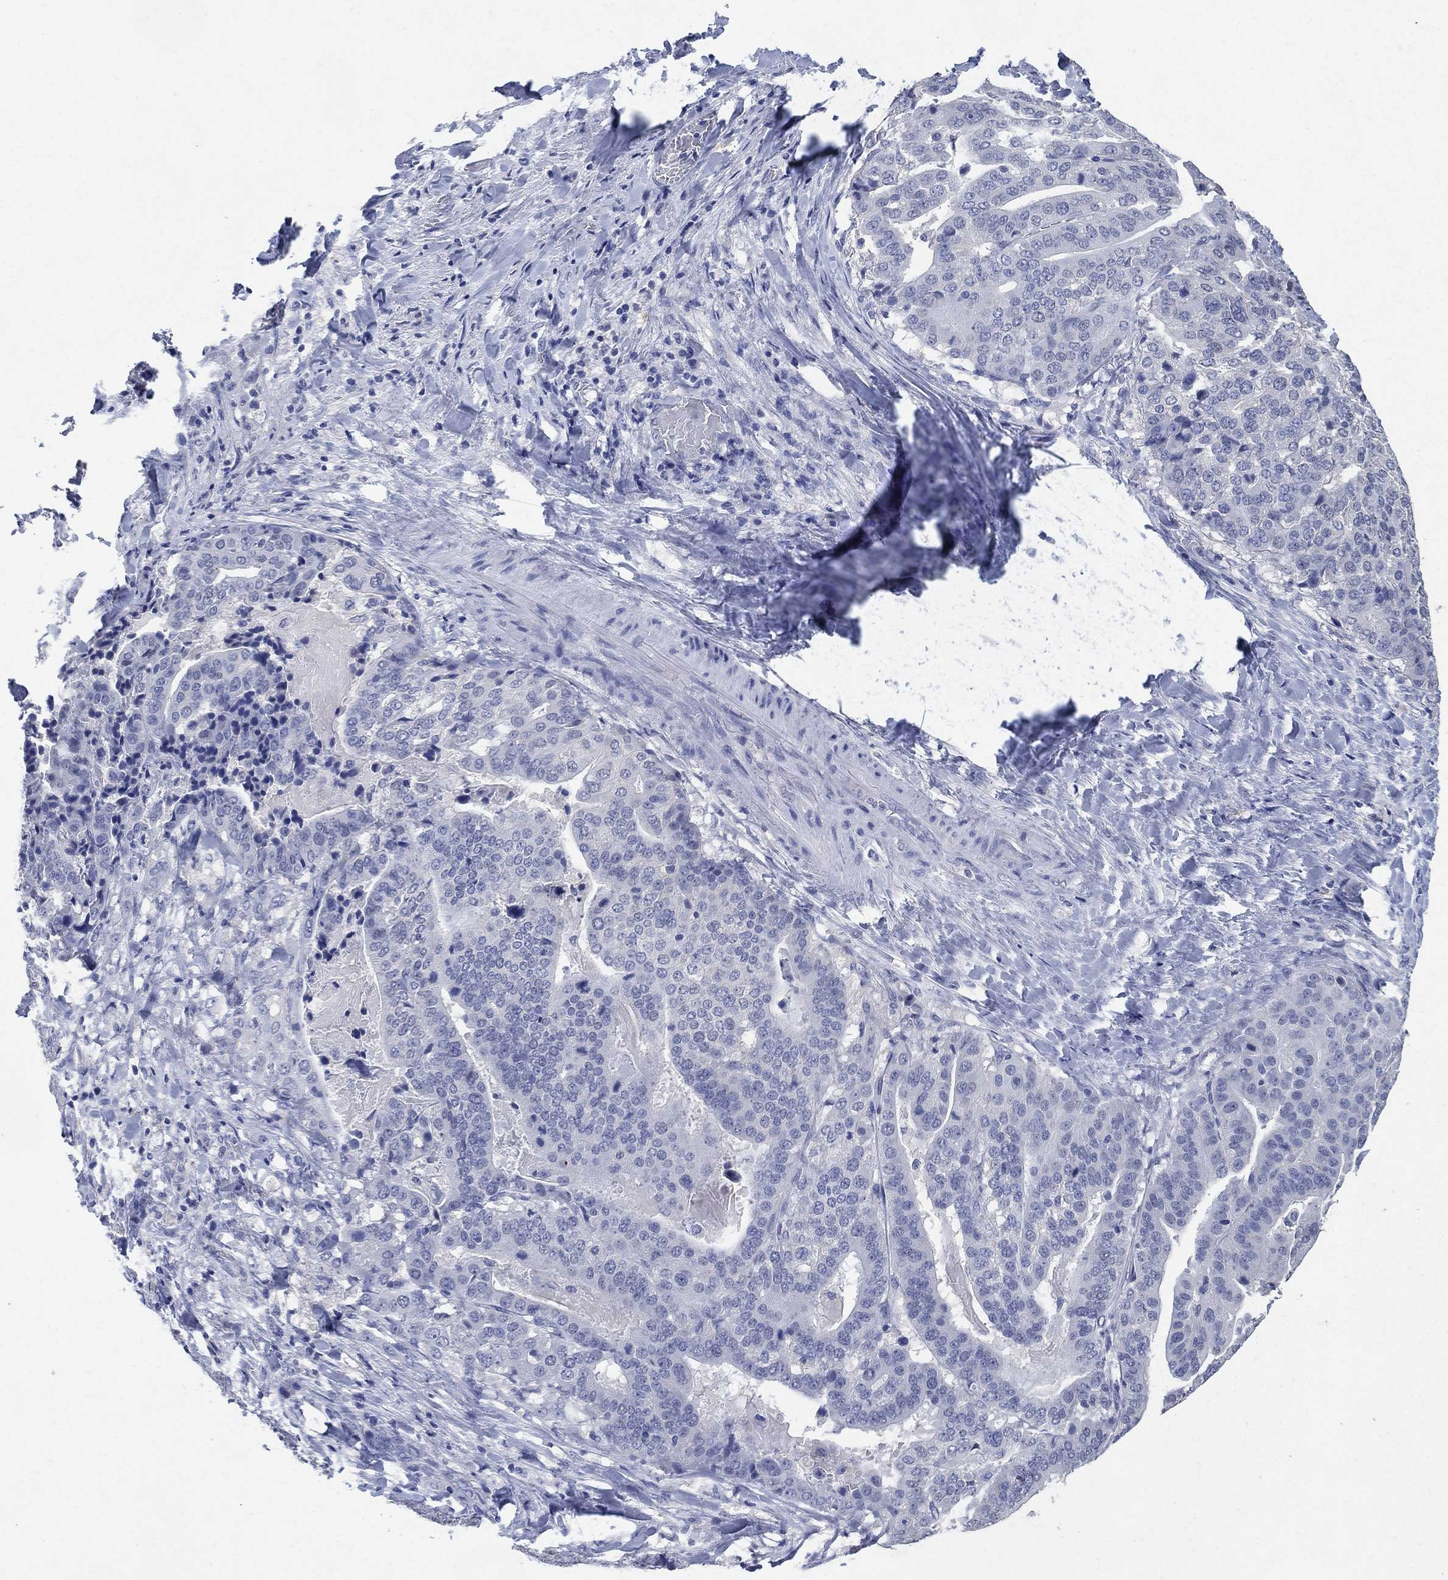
{"staining": {"intensity": "negative", "quantity": "none", "location": "none"}, "tissue": "stomach cancer", "cell_type": "Tumor cells", "image_type": "cancer", "snomed": [{"axis": "morphology", "description": "Adenocarcinoma, NOS"}, {"axis": "topography", "description": "Stomach"}], "caption": "Stomach cancer was stained to show a protein in brown. There is no significant expression in tumor cells.", "gene": "FSCN2", "patient": {"sex": "male", "age": 48}}